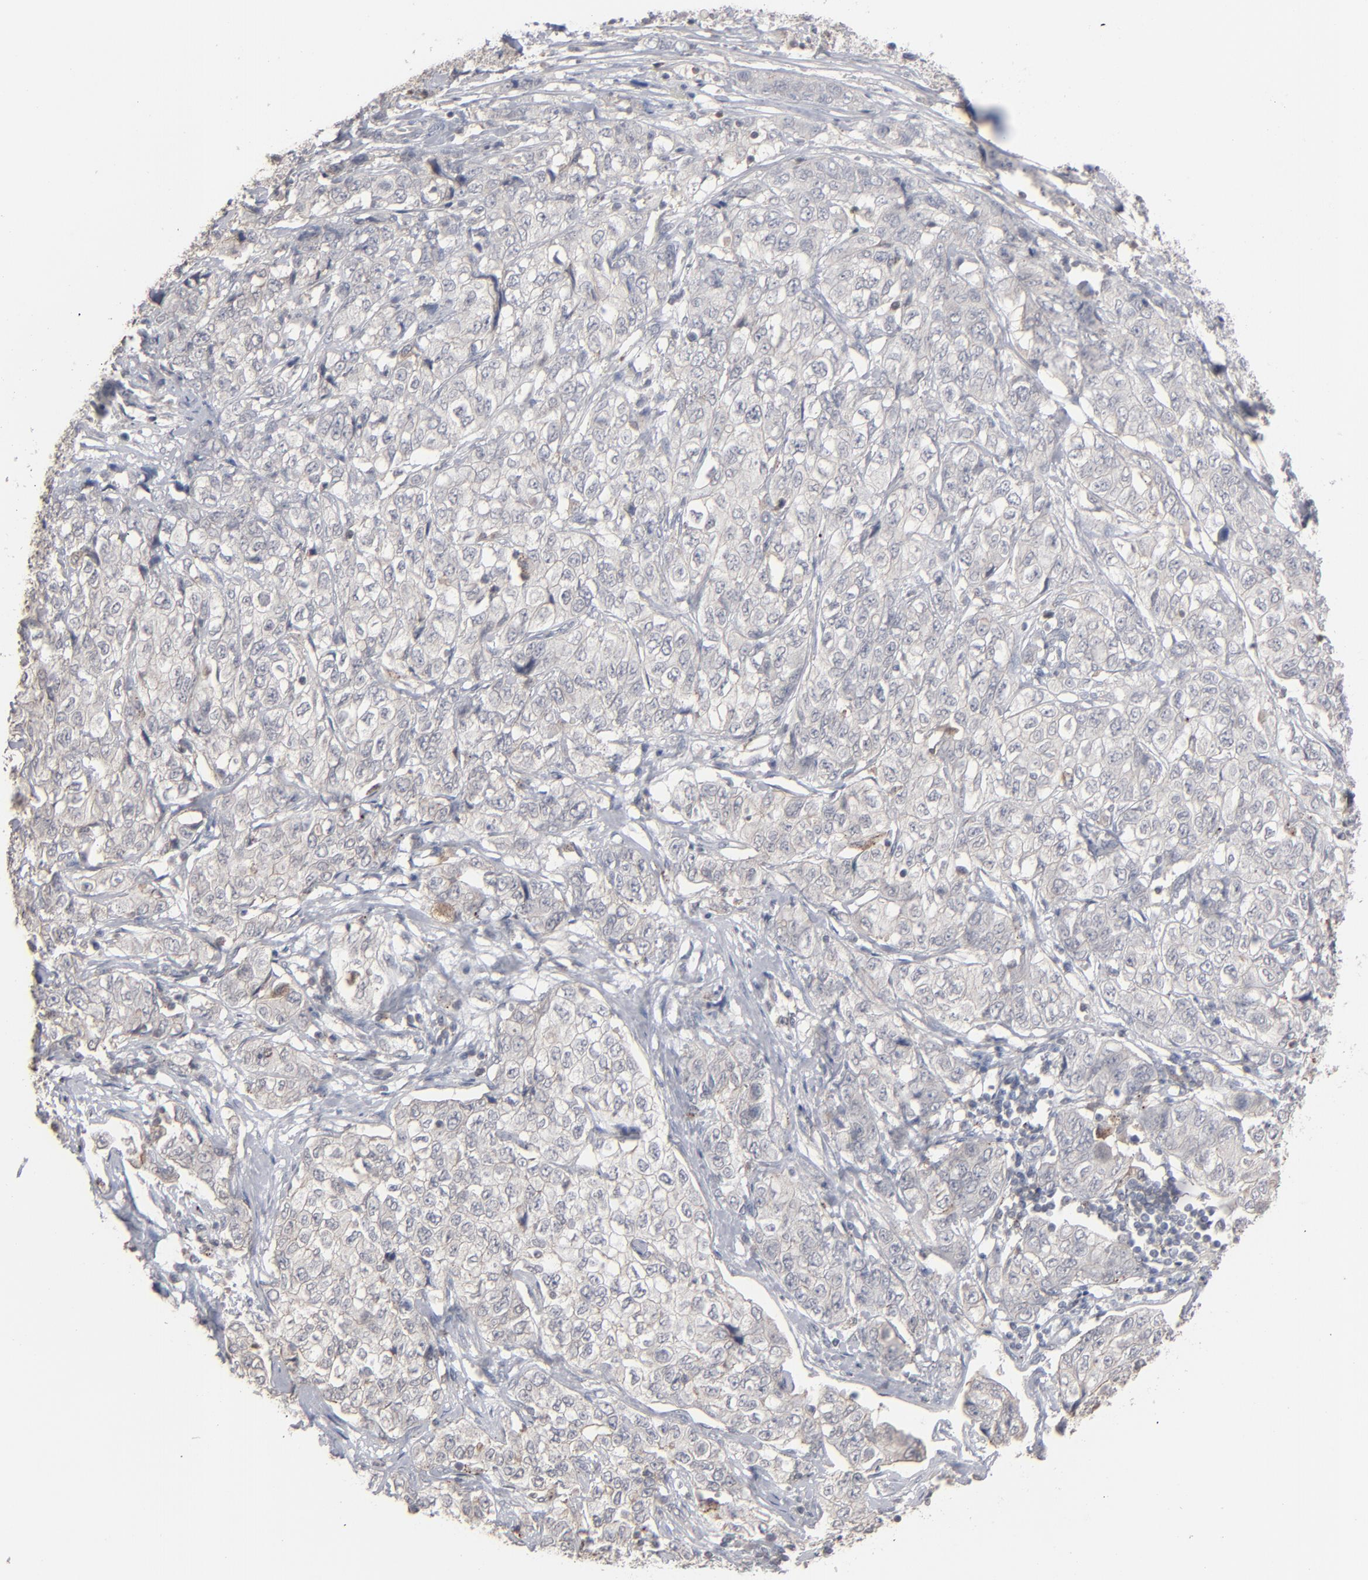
{"staining": {"intensity": "weak", "quantity": "<25%", "location": "cytoplasmic/membranous"}, "tissue": "stomach cancer", "cell_type": "Tumor cells", "image_type": "cancer", "snomed": [{"axis": "morphology", "description": "Adenocarcinoma, NOS"}, {"axis": "topography", "description": "Stomach"}], "caption": "A high-resolution micrograph shows immunohistochemistry staining of adenocarcinoma (stomach), which shows no significant staining in tumor cells.", "gene": "STAT4", "patient": {"sex": "male", "age": 48}}